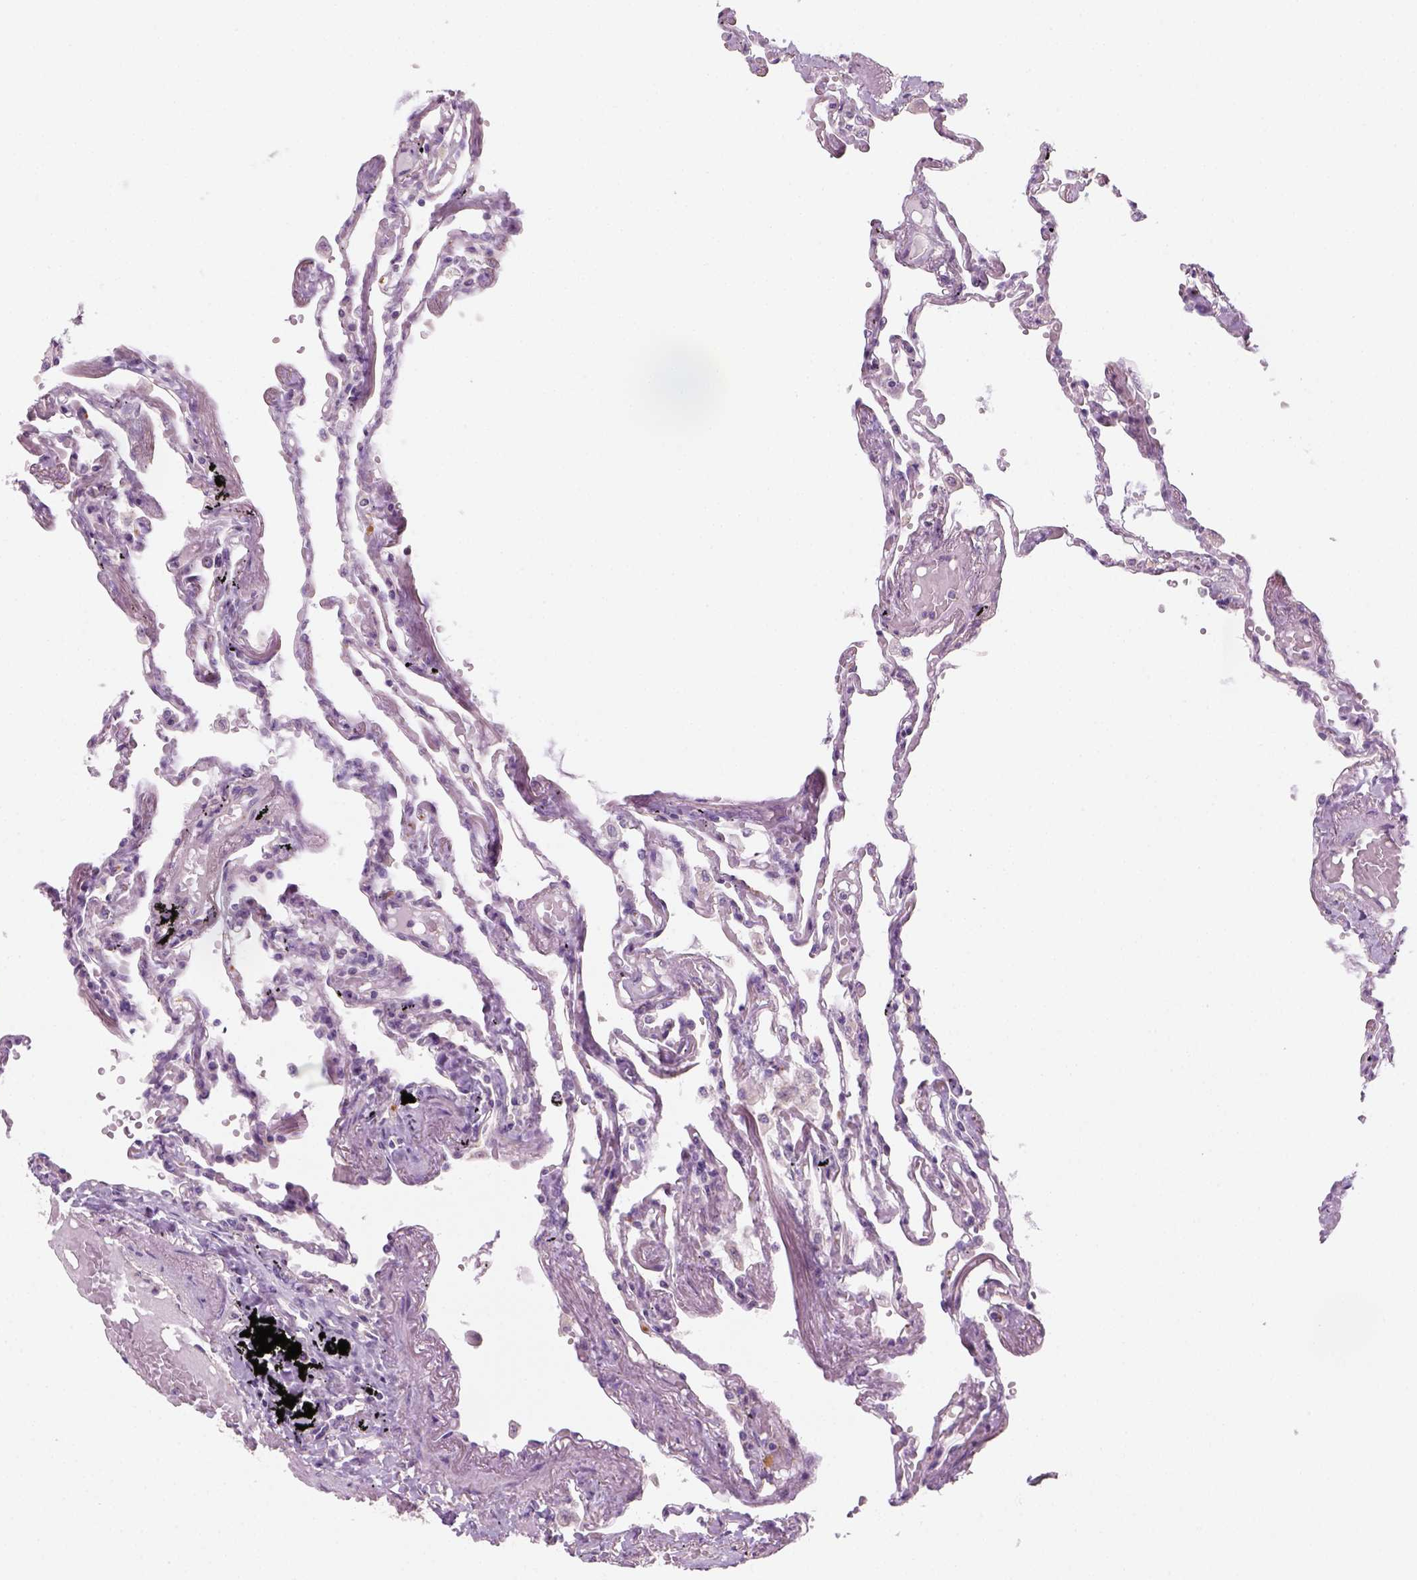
{"staining": {"intensity": "negative", "quantity": "none", "location": "none"}, "tissue": "lung", "cell_type": "Alveolar cells", "image_type": "normal", "snomed": [{"axis": "morphology", "description": "Normal tissue, NOS"}, {"axis": "morphology", "description": "Adenocarcinoma, NOS"}, {"axis": "topography", "description": "Cartilage tissue"}, {"axis": "topography", "description": "Lung"}], "caption": "This is a micrograph of IHC staining of normal lung, which shows no staining in alveolar cells.", "gene": "FAM163B", "patient": {"sex": "female", "age": 67}}